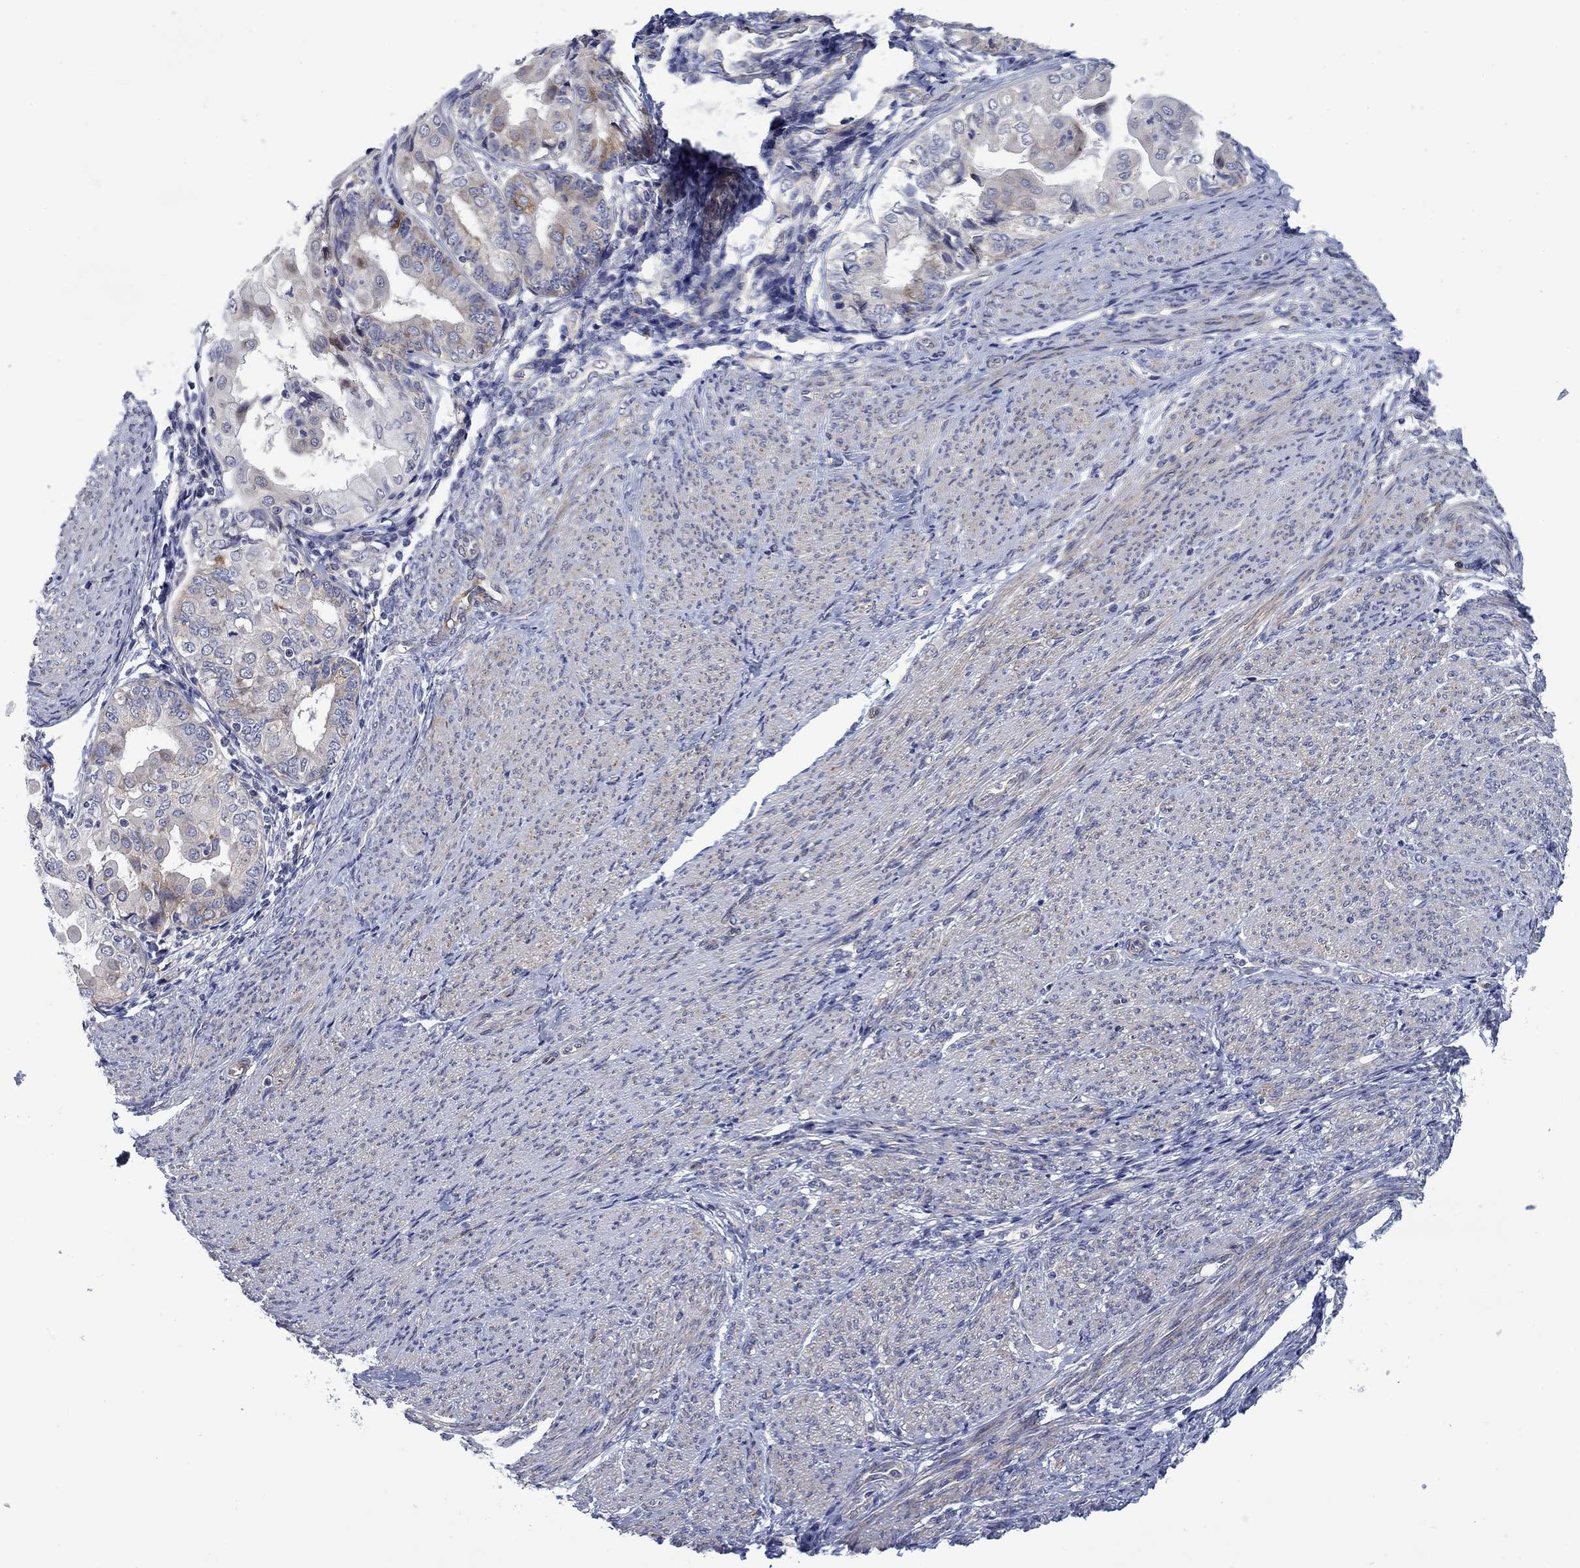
{"staining": {"intensity": "moderate", "quantity": "<25%", "location": "cytoplasmic/membranous"}, "tissue": "endometrial cancer", "cell_type": "Tumor cells", "image_type": "cancer", "snomed": [{"axis": "morphology", "description": "Adenocarcinoma, NOS"}, {"axis": "topography", "description": "Endometrium"}], "caption": "Moderate cytoplasmic/membranous protein staining is appreciated in approximately <25% of tumor cells in adenocarcinoma (endometrial). The protein of interest is shown in brown color, while the nuclei are stained blue.", "gene": "FXR1", "patient": {"sex": "female", "age": 68}}